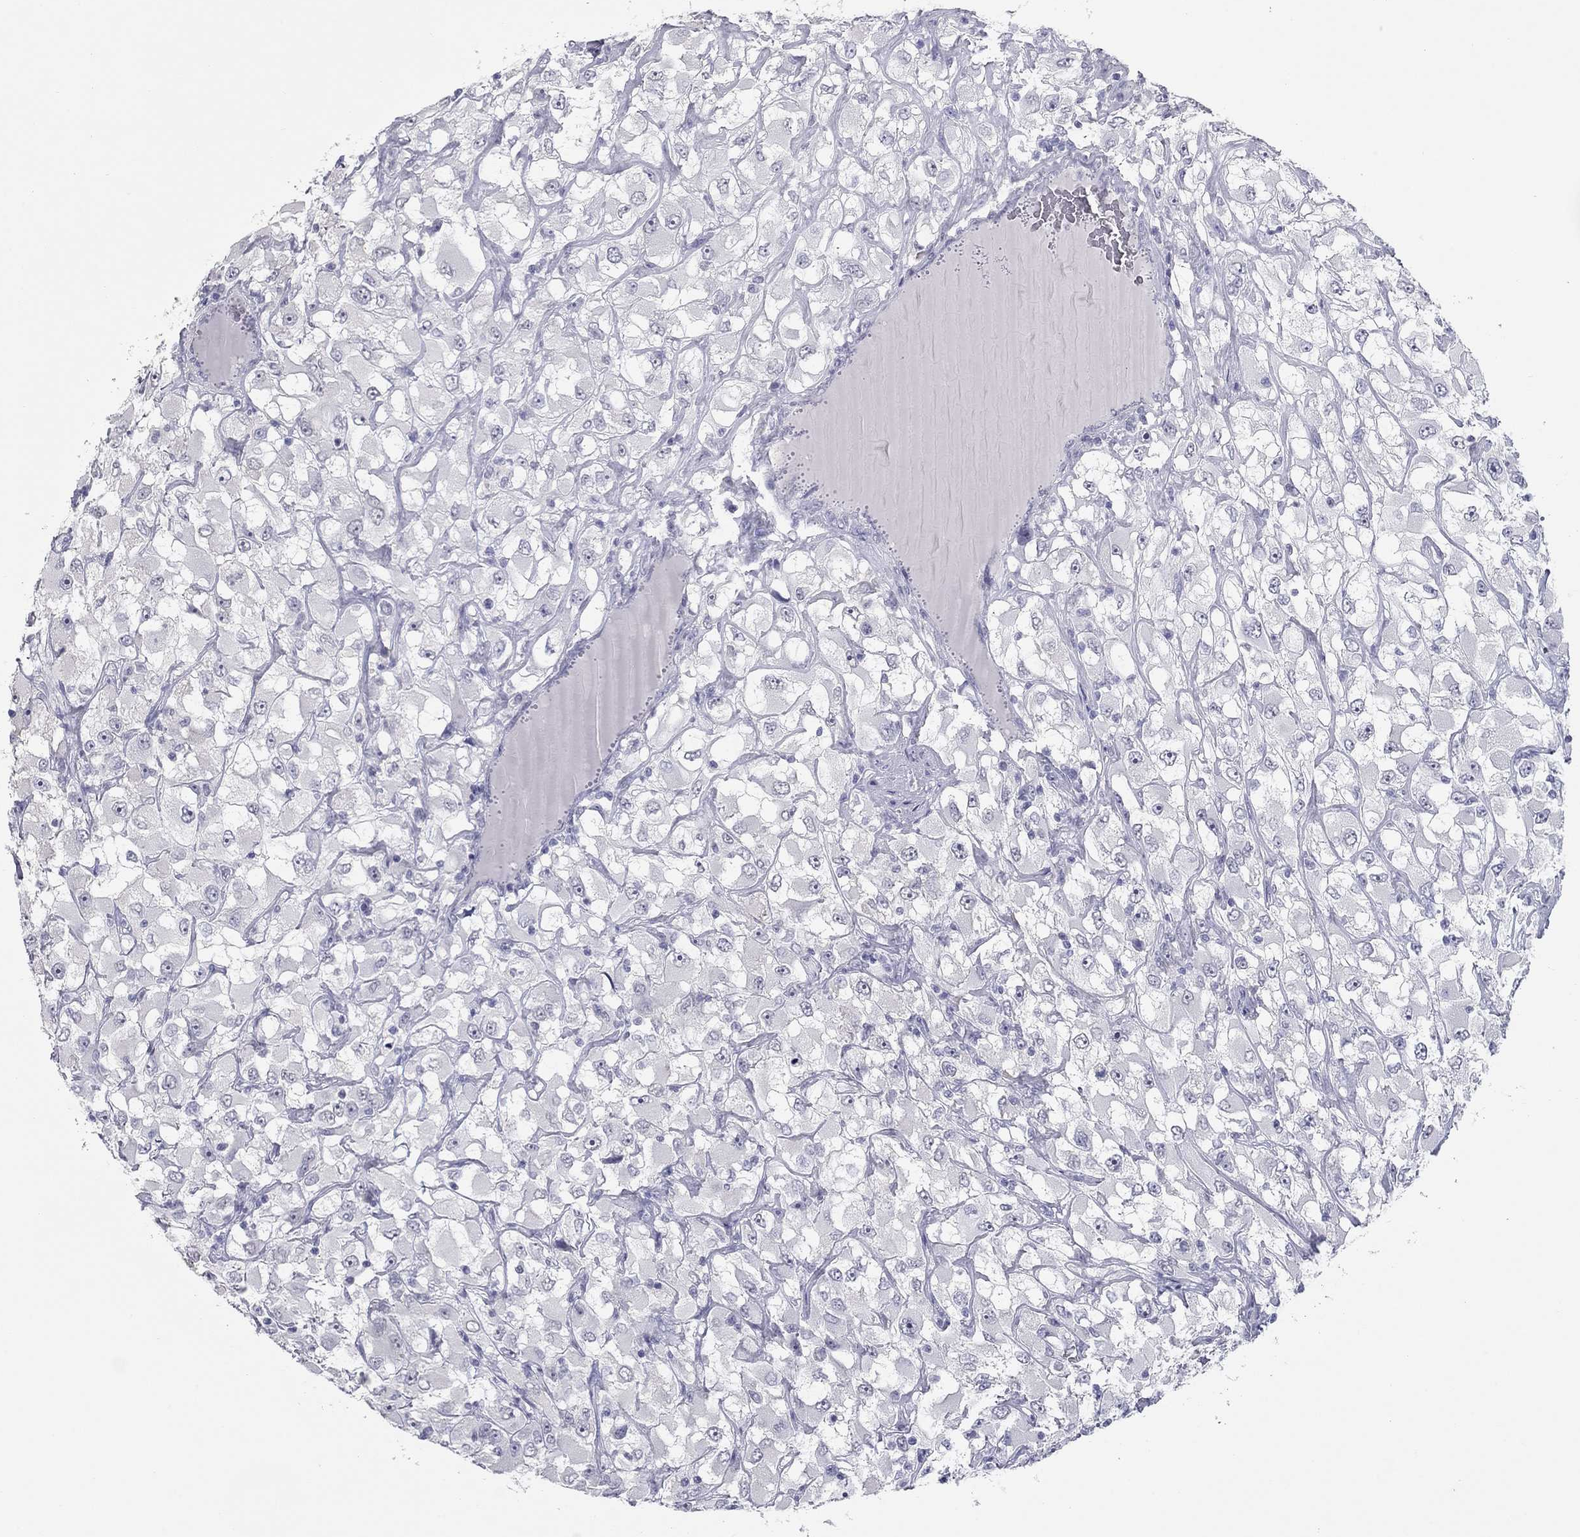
{"staining": {"intensity": "negative", "quantity": "none", "location": "none"}, "tissue": "renal cancer", "cell_type": "Tumor cells", "image_type": "cancer", "snomed": [{"axis": "morphology", "description": "Adenocarcinoma, NOS"}, {"axis": "topography", "description": "Kidney"}], "caption": "Tumor cells show no significant protein expression in renal cancer (adenocarcinoma).", "gene": "KRT75", "patient": {"sex": "female", "age": 52}}